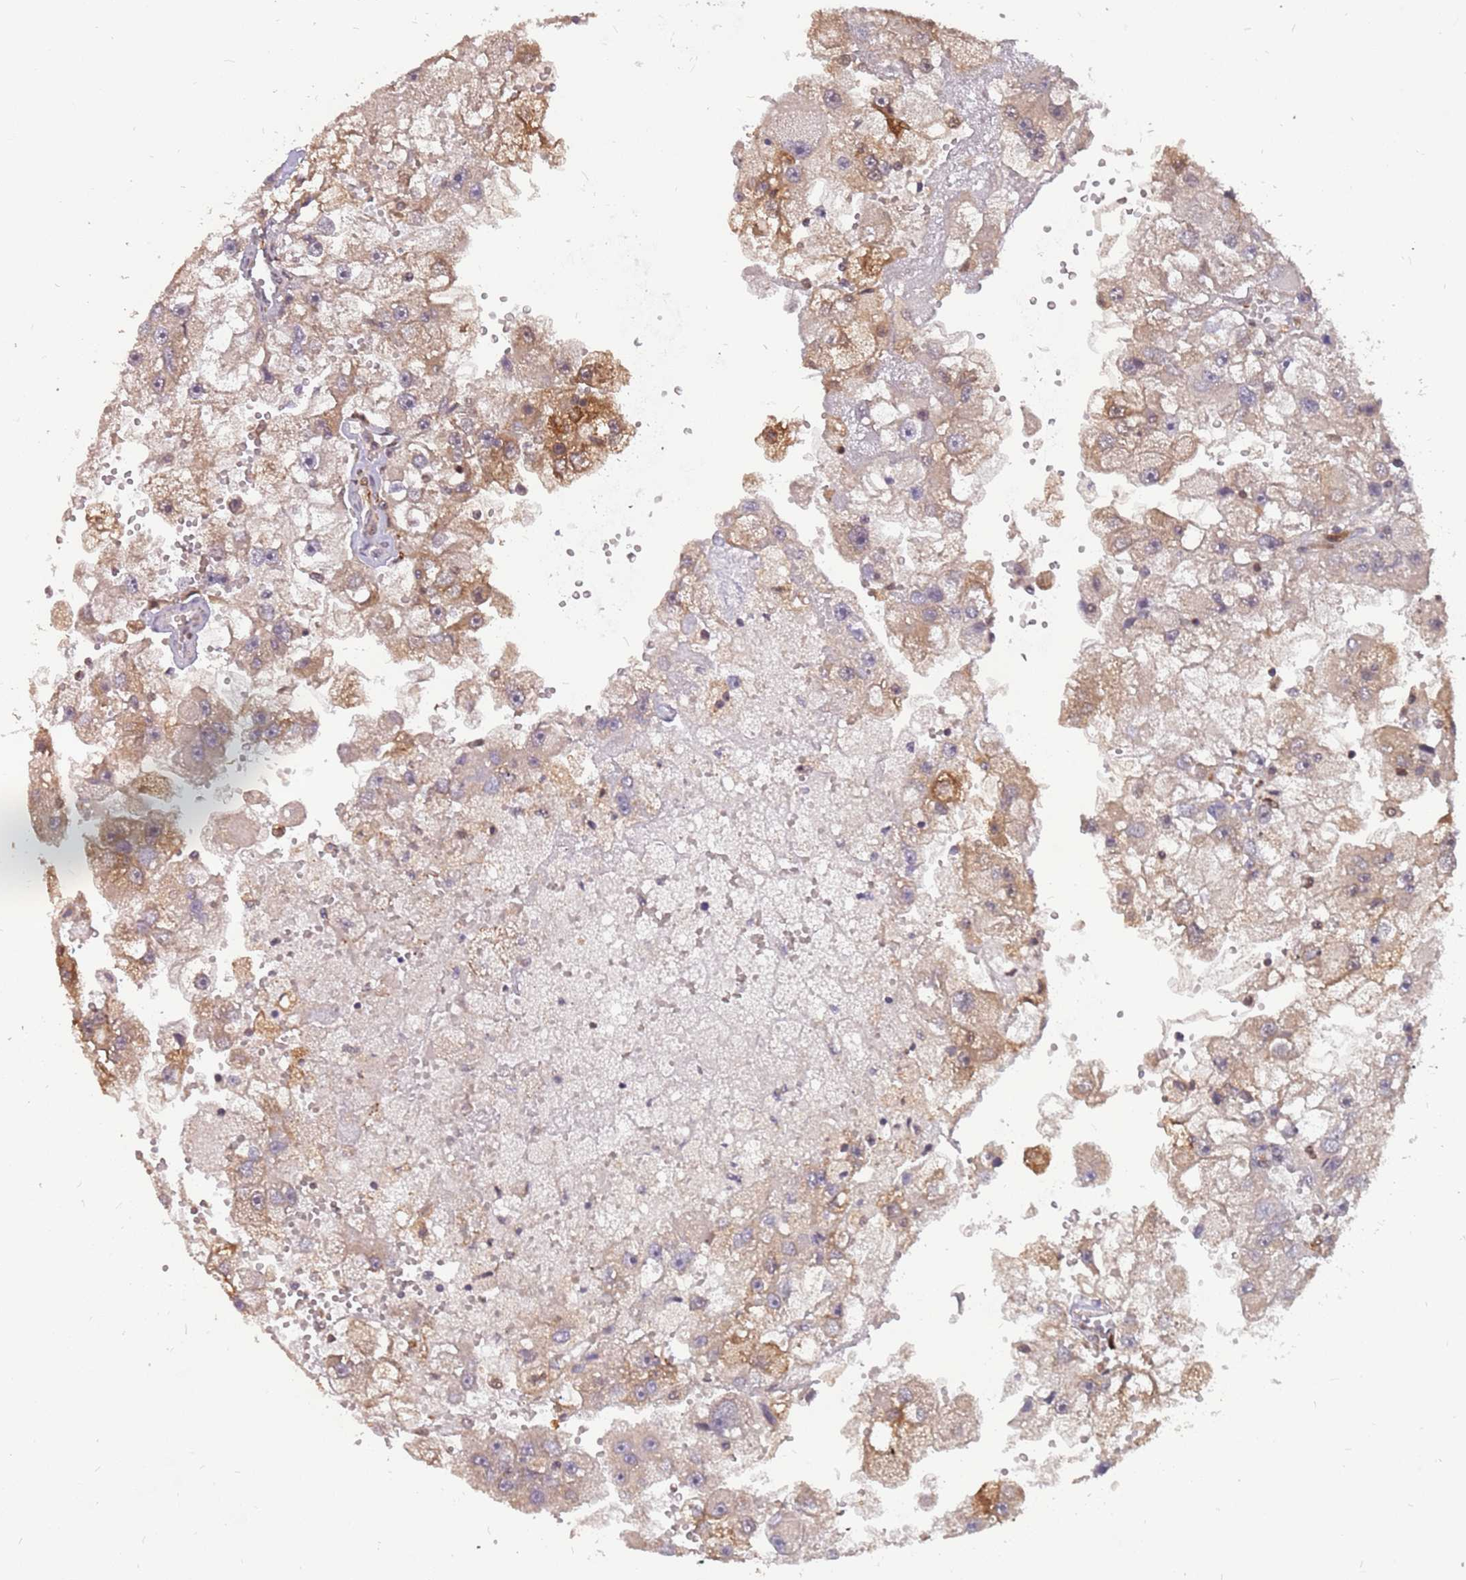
{"staining": {"intensity": "moderate", "quantity": "25%-75%", "location": "cytoplasmic/membranous"}, "tissue": "renal cancer", "cell_type": "Tumor cells", "image_type": "cancer", "snomed": [{"axis": "morphology", "description": "Adenocarcinoma, NOS"}, {"axis": "topography", "description": "Kidney"}], "caption": "This is an image of immunohistochemistry (IHC) staining of renal cancer (adenocarcinoma), which shows moderate expression in the cytoplasmic/membranous of tumor cells.", "gene": "GBP2", "patient": {"sex": "male", "age": 63}}